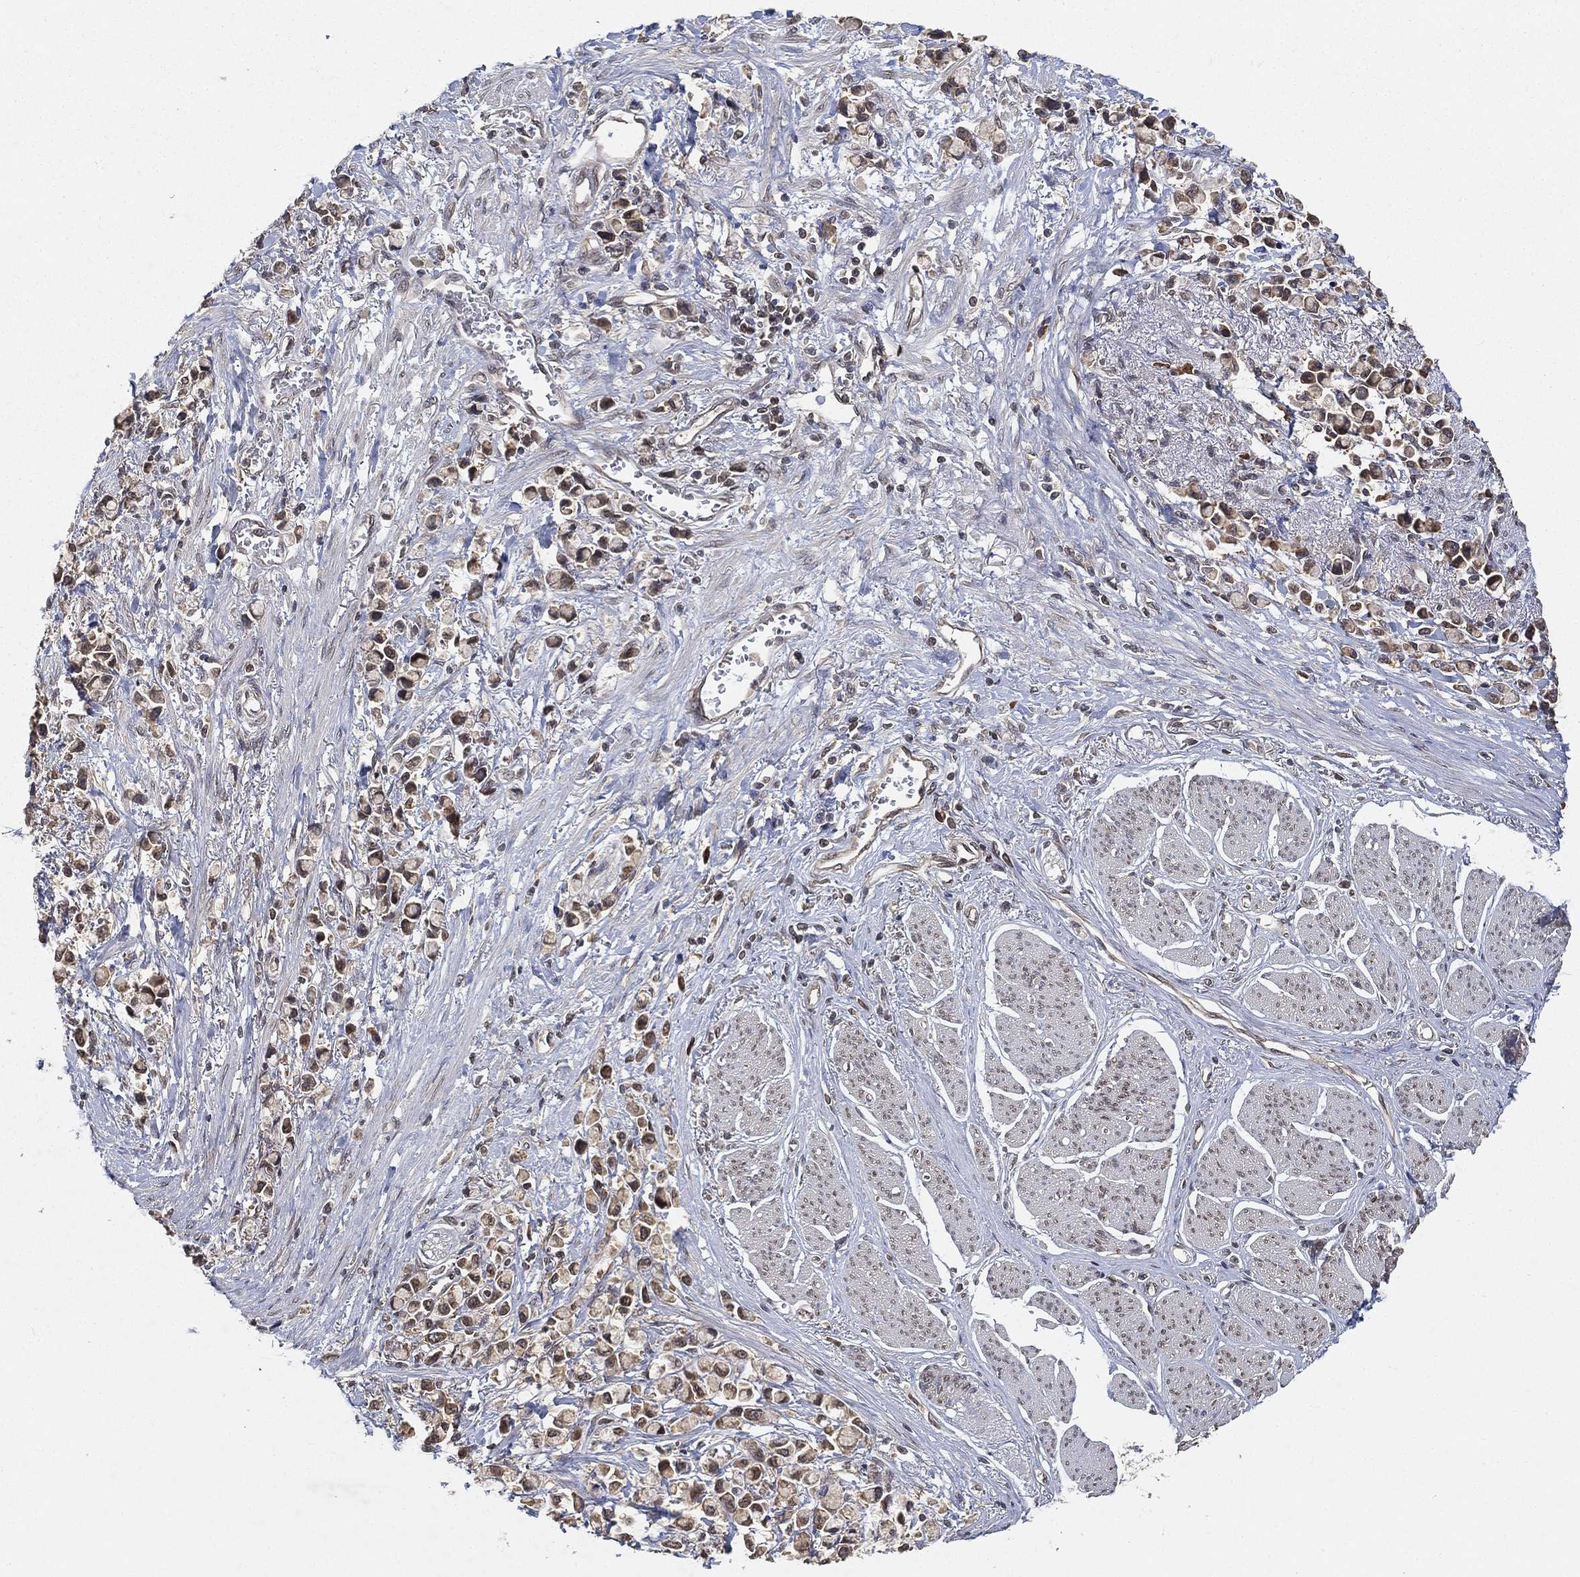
{"staining": {"intensity": "weak", "quantity": "25%-75%", "location": "cytoplasmic/membranous"}, "tissue": "stomach cancer", "cell_type": "Tumor cells", "image_type": "cancer", "snomed": [{"axis": "morphology", "description": "Adenocarcinoma, NOS"}, {"axis": "topography", "description": "Stomach"}], "caption": "This micrograph shows stomach cancer (adenocarcinoma) stained with immunohistochemistry (IHC) to label a protein in brown. The cytoplasmic/membranous of tumor cells show weak positivity for the protein. Nuclei are counter-stained blue.", "gene": "UBA5", "patient": {"sex": "female", "age": 81}}